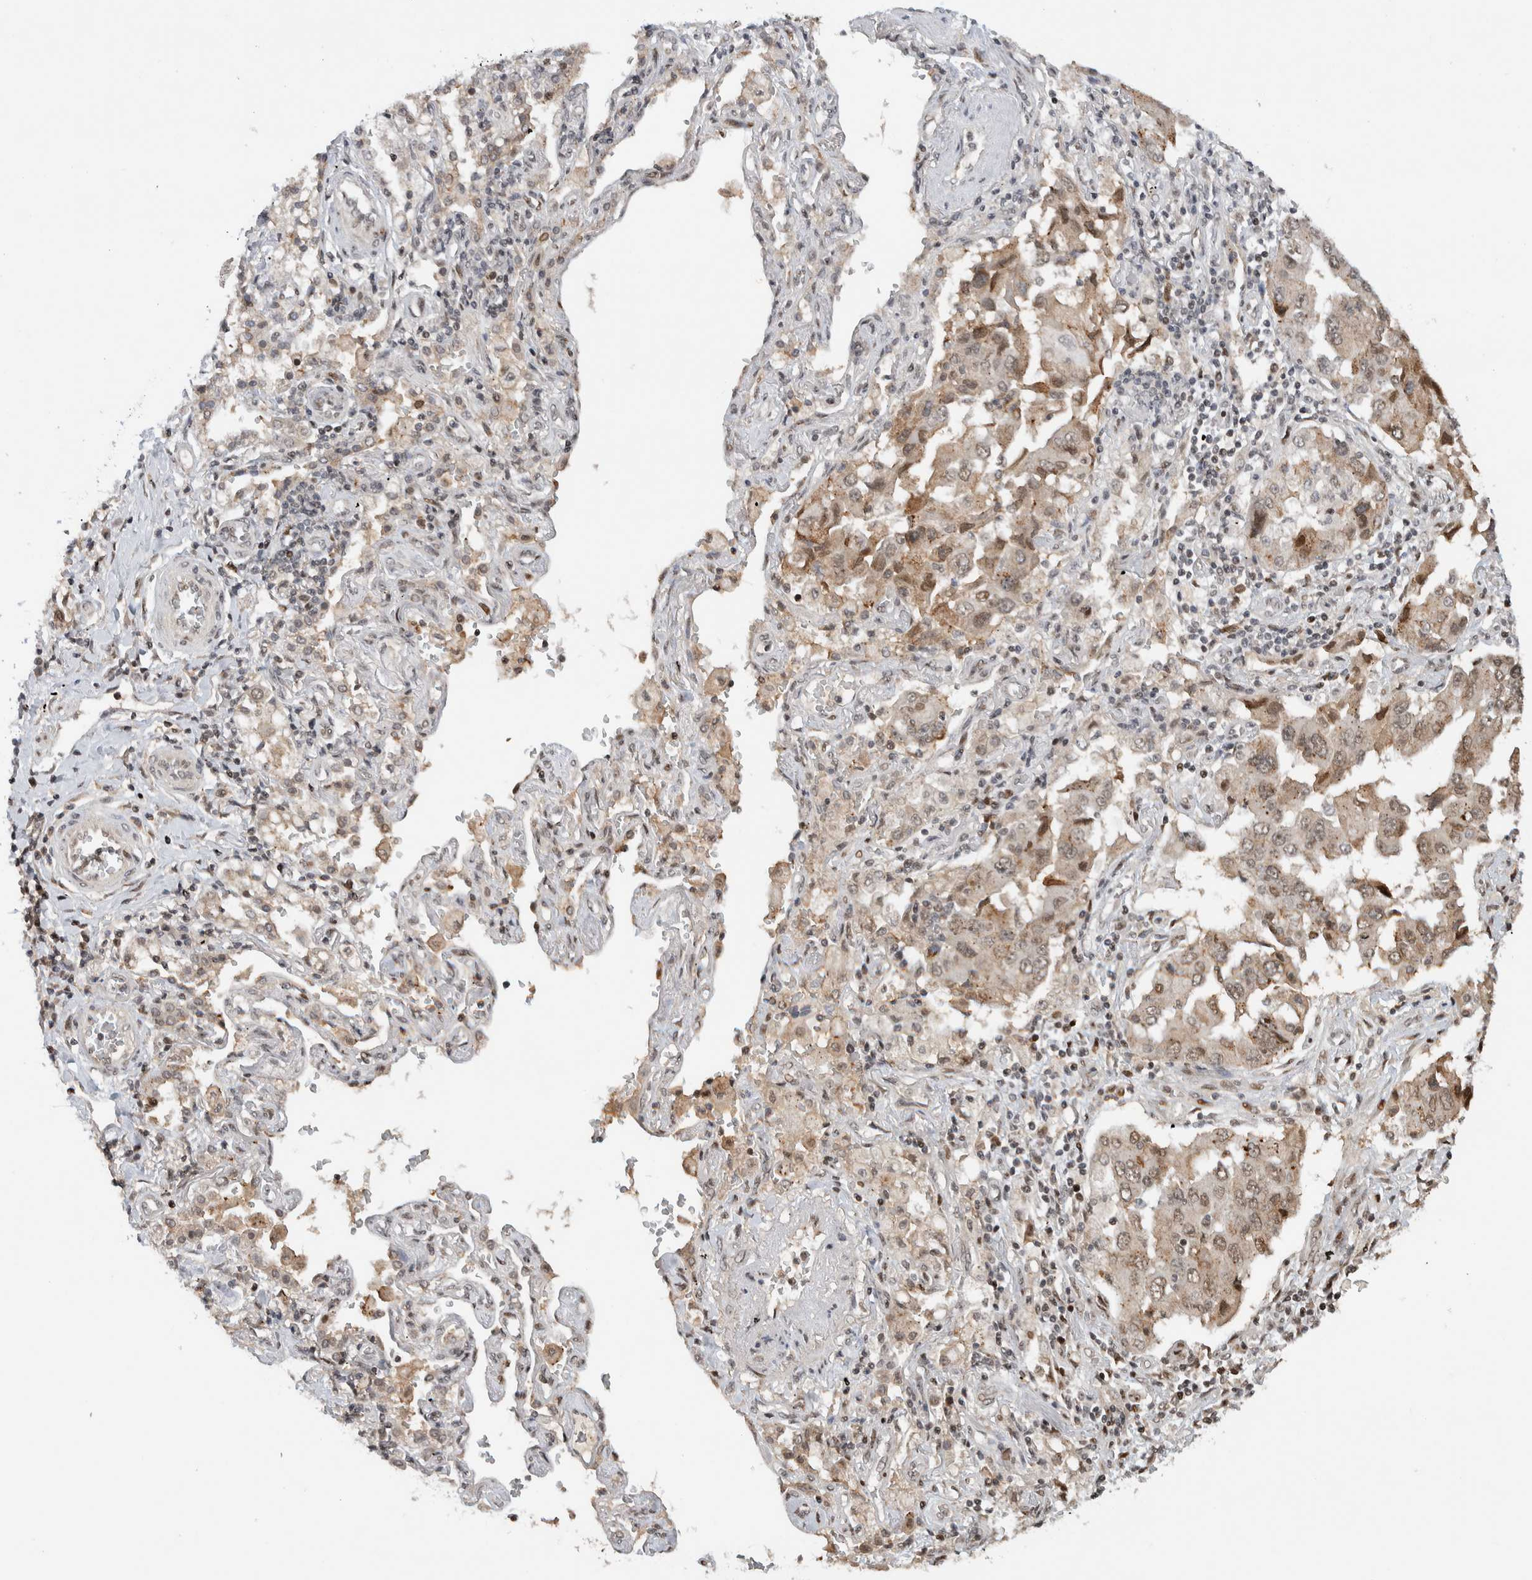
{"staining": {"intensity": "weak", "quantity": ">75%", "location": "cytoplasmic/membranous"}, "tissue": "lung cancer", "cell_type": "Tumor cells", "image_type": "cancer", "snomed": [{"axis": "morphology", "description": "Adenocarcinoma, NOS"}, {"axis": "topography", "description": "Lung"}], "caption": "The micrograph demonstrates staining of adenocarcinoma (lung), revealing weak cytoplasmic/membranous protein staining (brown color) within tumor cells. The staining is performed using DAB (3,3'-diaminobenzidine) brown chromogen to label protein expression. The nuclei are counter-stained blue using hematoxylin.", "gene": "ZNF521", "patient": {"sex": "female", "age": 65}}